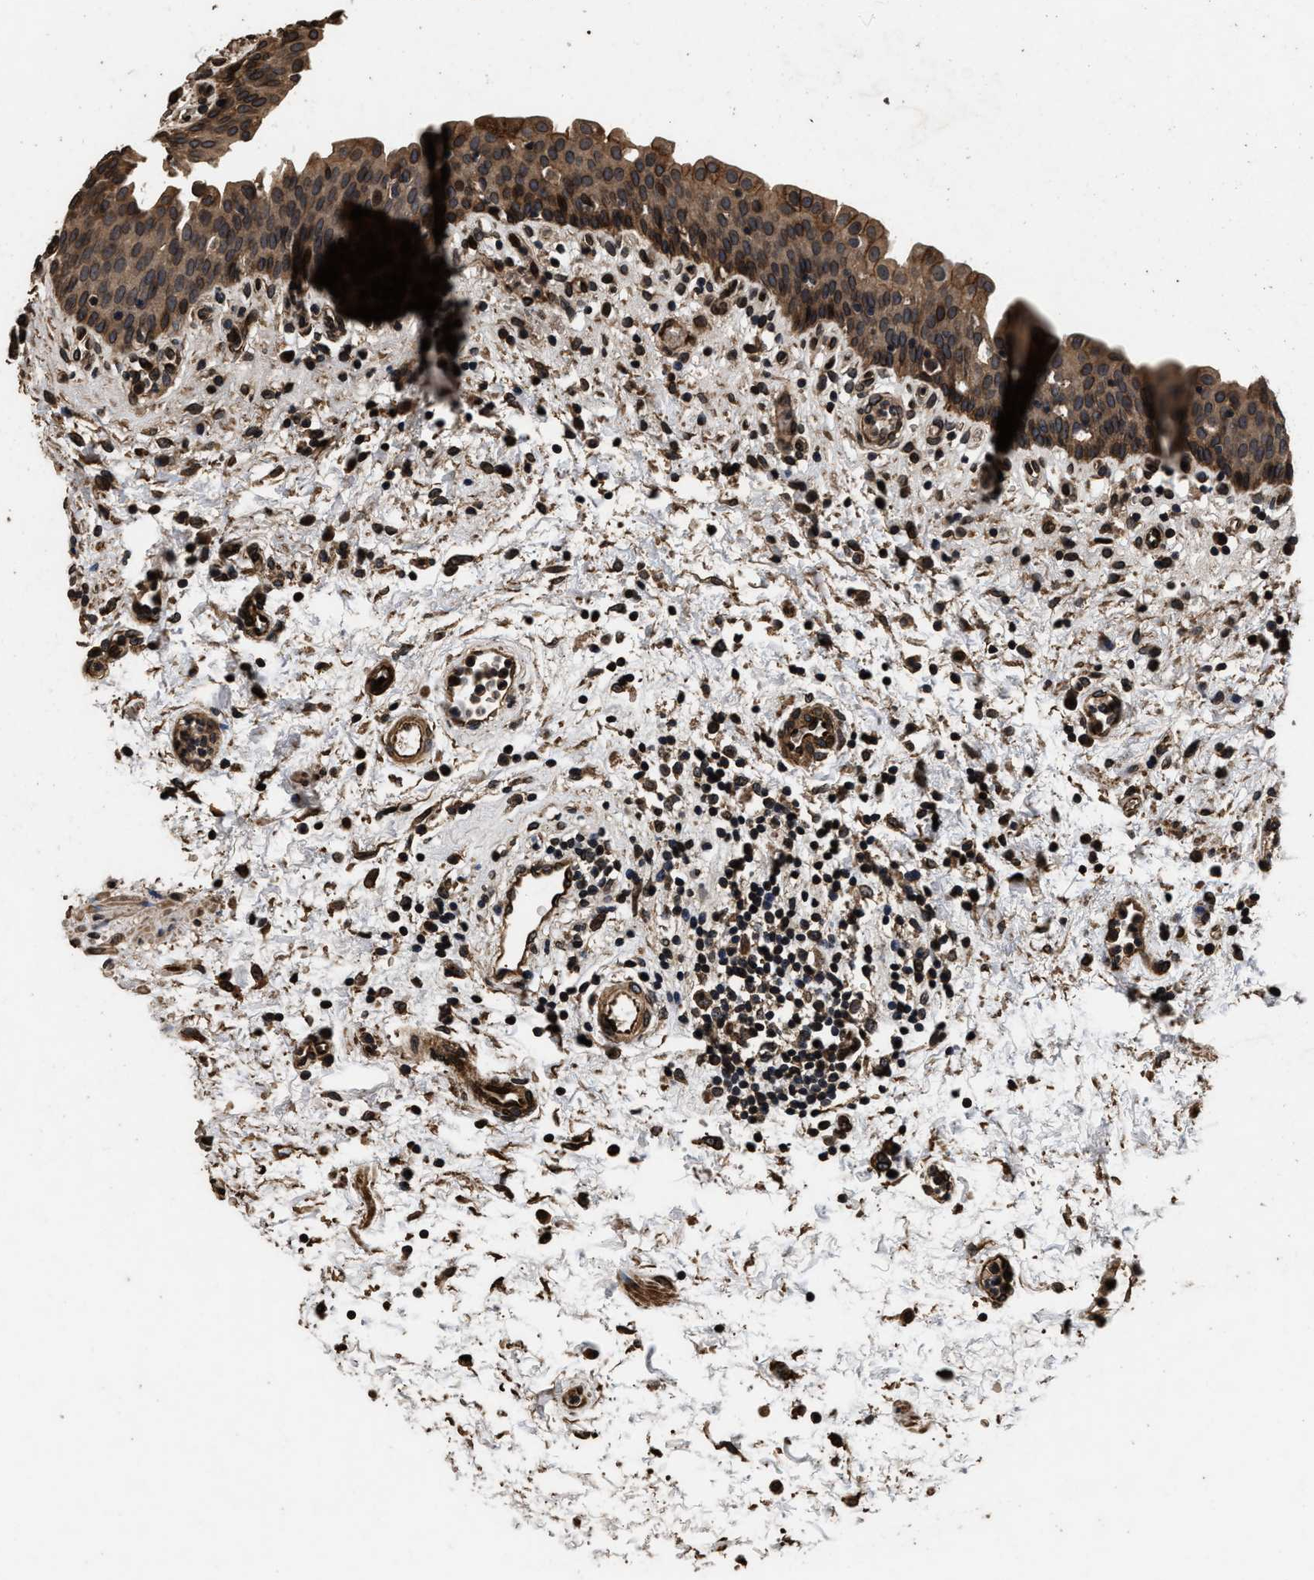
{"staining": {"intensity": "moderate", "quantity": ">75%", "location": "cytoplasmic/membranous,nuclear"}, "tissue": "urinary bladder", "cell_type": "Urothelial cells", "image_type": "normal", "snomed": [{"axis": "morphology", "description": "Normal tissue, NOS"}, {"axis": "topography", "description": "Urinary bladder"}], "caption": "A brown stain labels moderate cytoplasmic/membranous,nuclear expression of a protein in urothelial cells of benign urinary bladder. The protein of interest is stained brown, and the nuclei are stained in blue (DAB IHC with brightfield microscopy, high magnification).", "gene": "ACCS", "patient": {"sex": "male", "age": 37}}